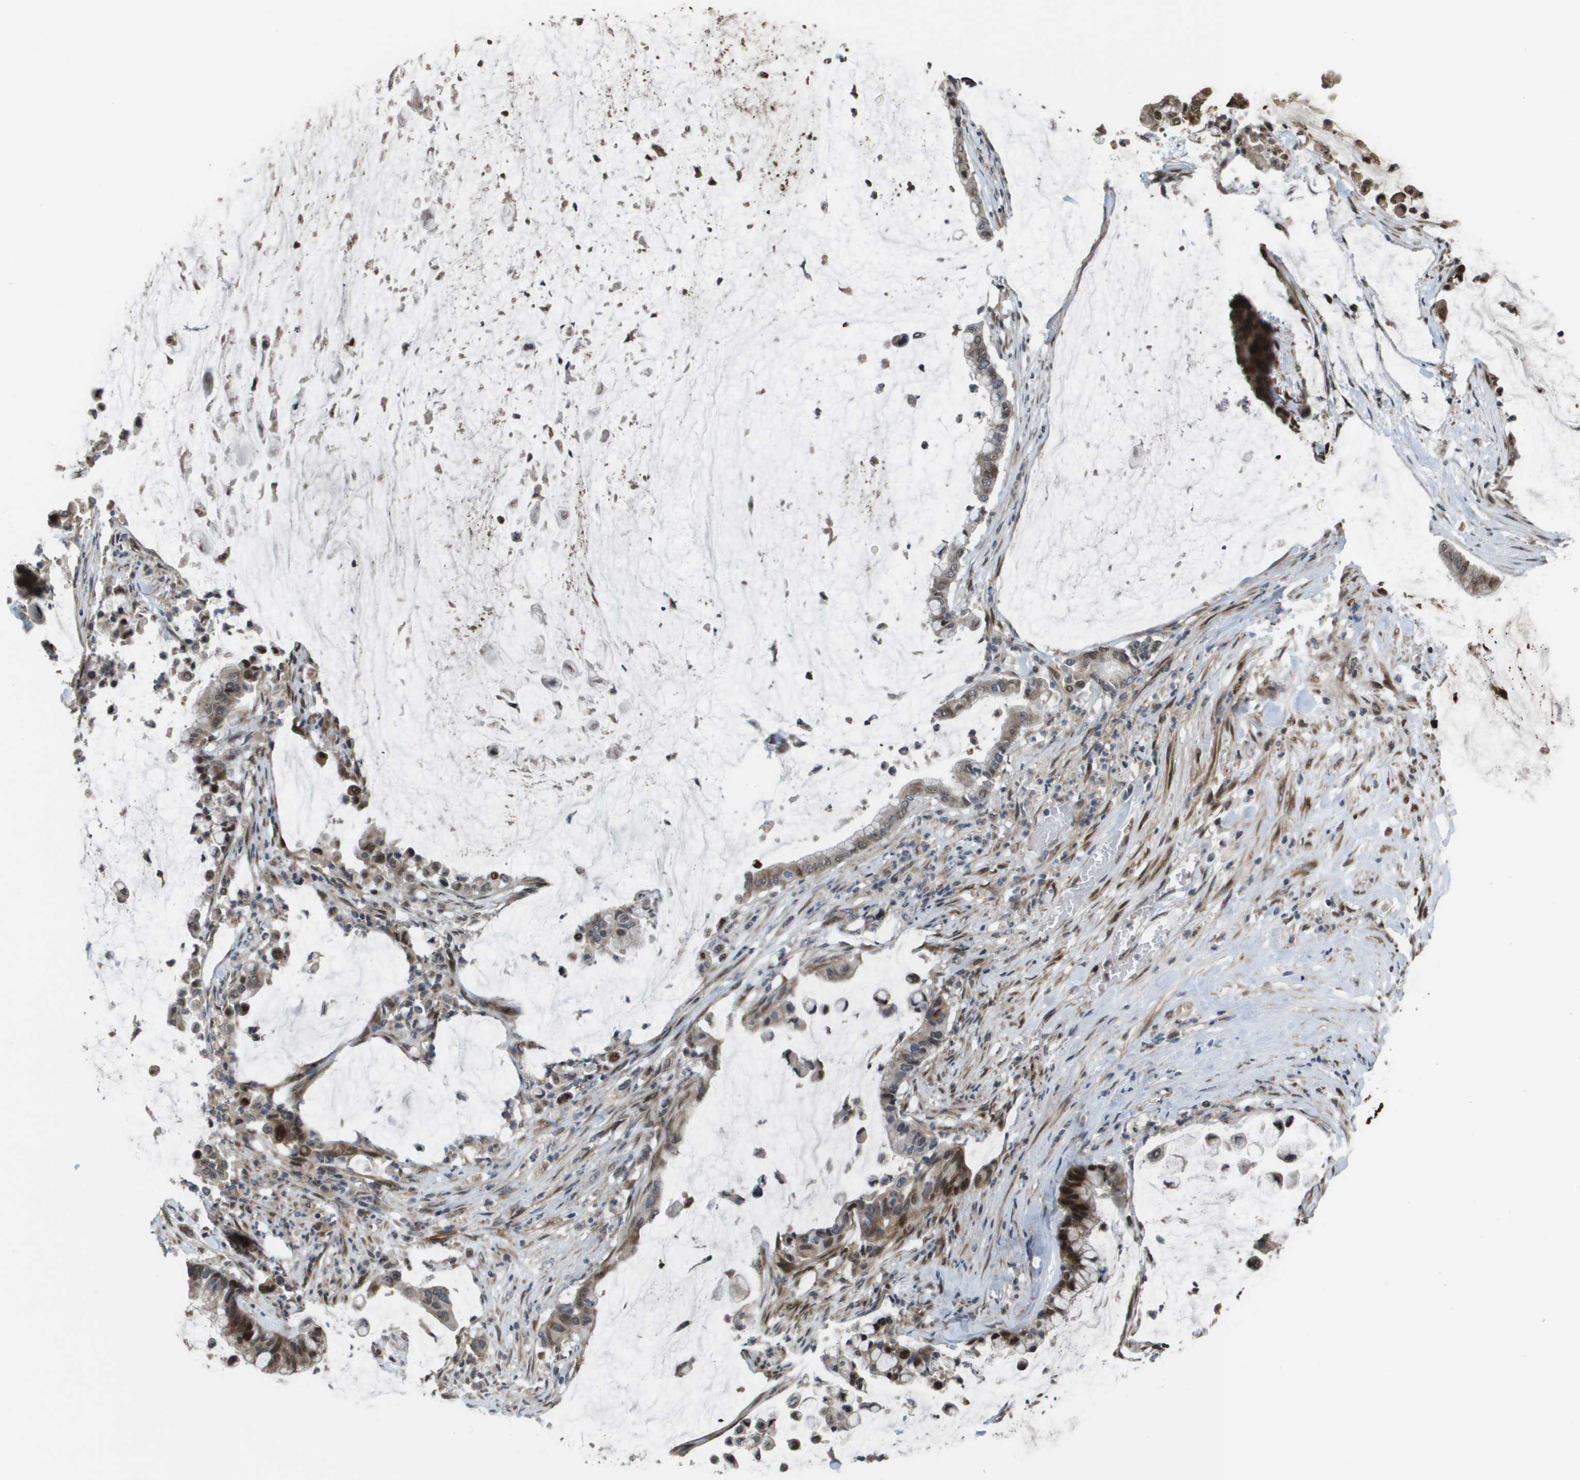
{"staining": {"intensity": "moderate", "quantity": "<25%", "location": "nuclear"}, "tissue": "pancreatic cancer", "cell_type": "Tumor cells", "image_type": "cancer", "snomed": [{"axis": "morphology", "description": "Adenocarcinoma, NOS"}, {"axis": "topography", "description": "Pancreas"}], "caption": "A histopathology image of human adenocarcinoma (pancreatic) stained for a protein demonstrates moderate nuclear brown staining in tumor cells.", "gene": "AXIN2", "patient": {"sex": "male", "age": 41}}